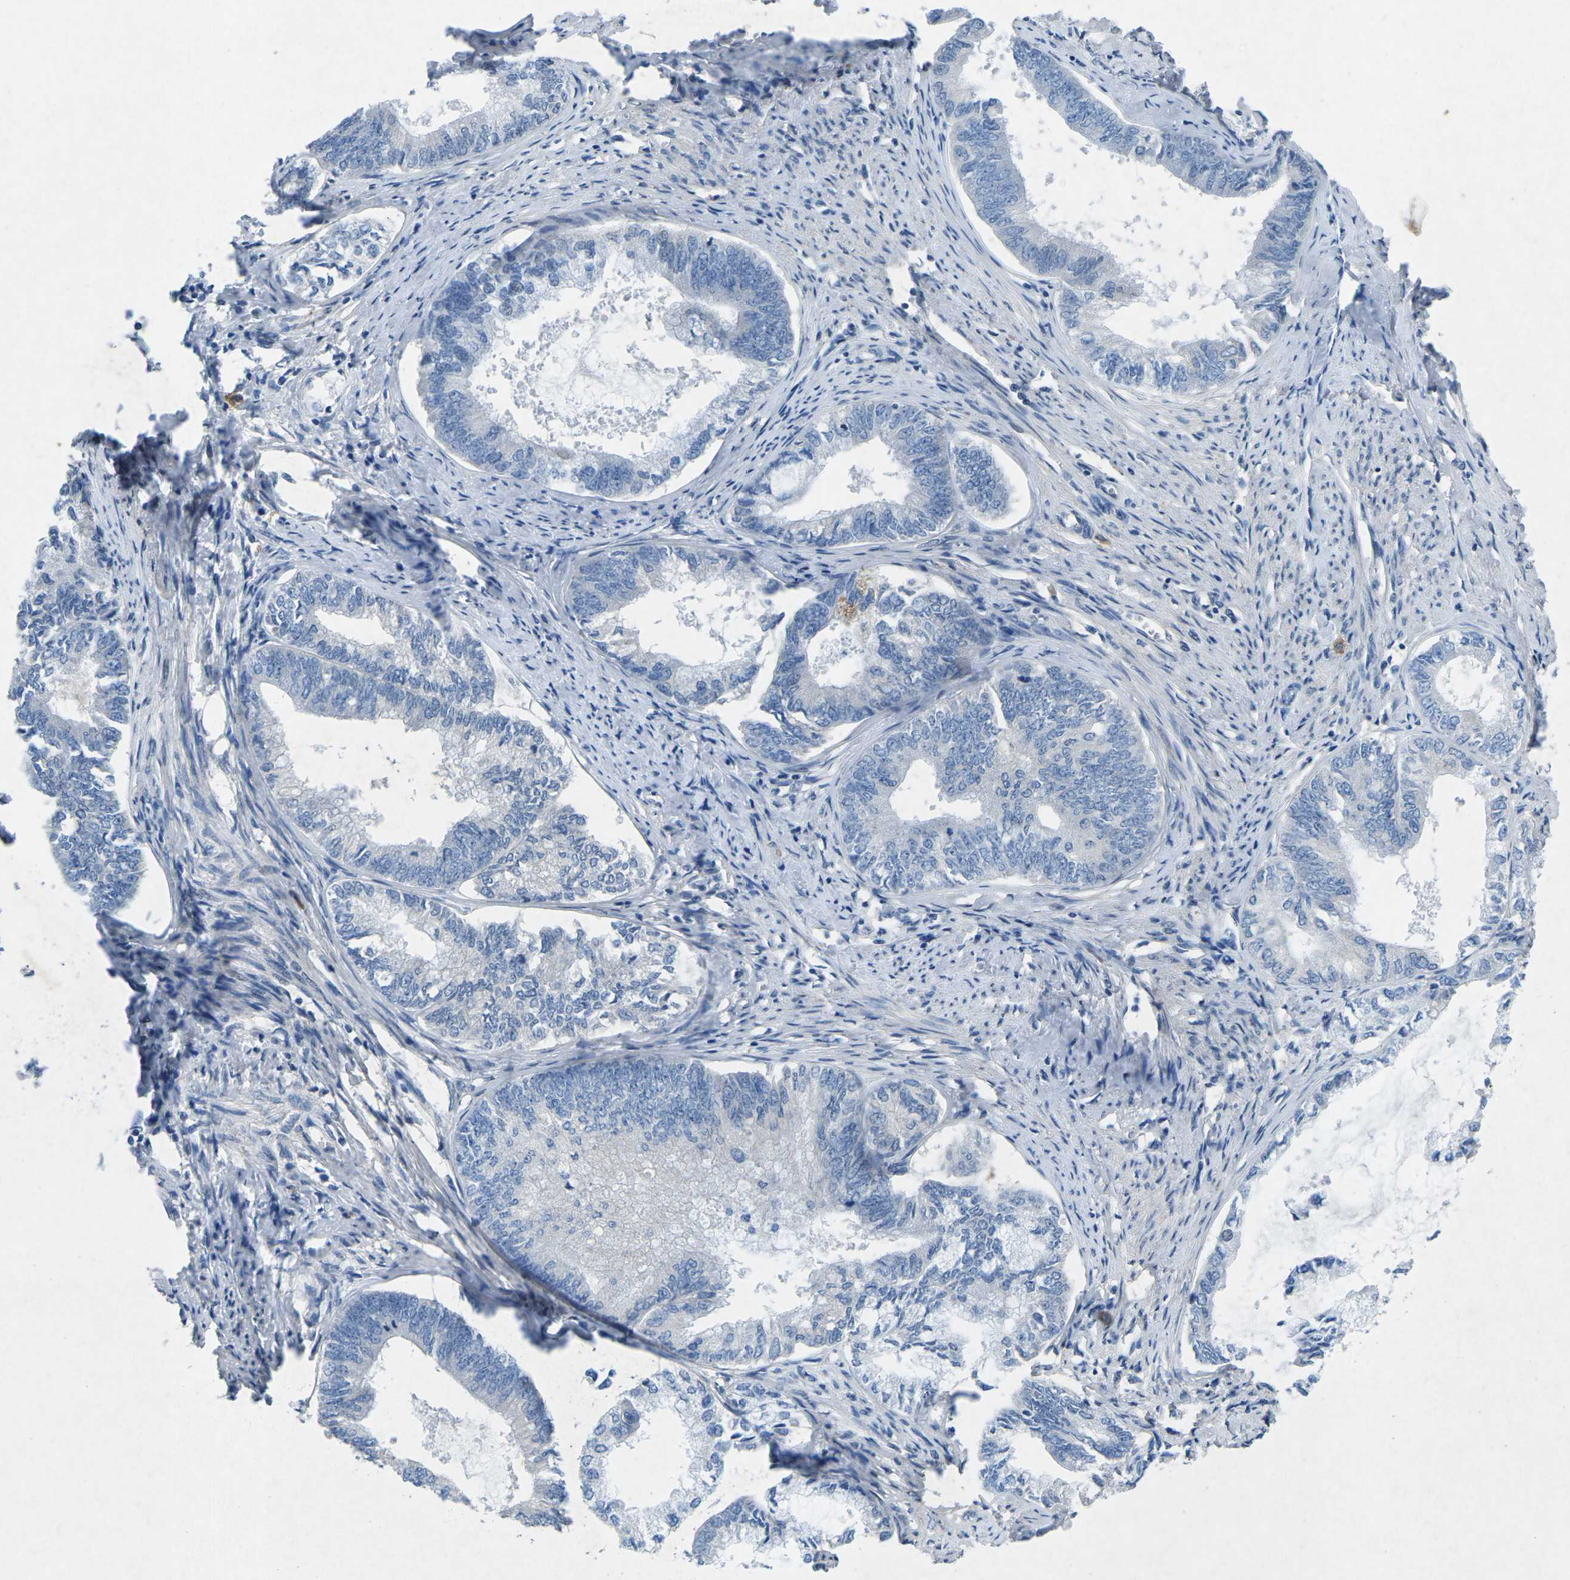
{"staining": {"intensity": "negative", "quantity": "none", "location": "none"}, "tissue": "endometrial cancer", "cell_type": "Tumor cells", "image_type": "cancer", "snomed": [{"axis": "morphology", "description": "Adenocarcinoma, NOS"}, {"axis": "topography", "description": "Endometrium"}], "caption": "This is an IHC image of human endometrial cancer (adenocarcinoma). There is no staining in tumor cells.", "gene": "PLG", "patient": {"sex": "female", "age": 86}}